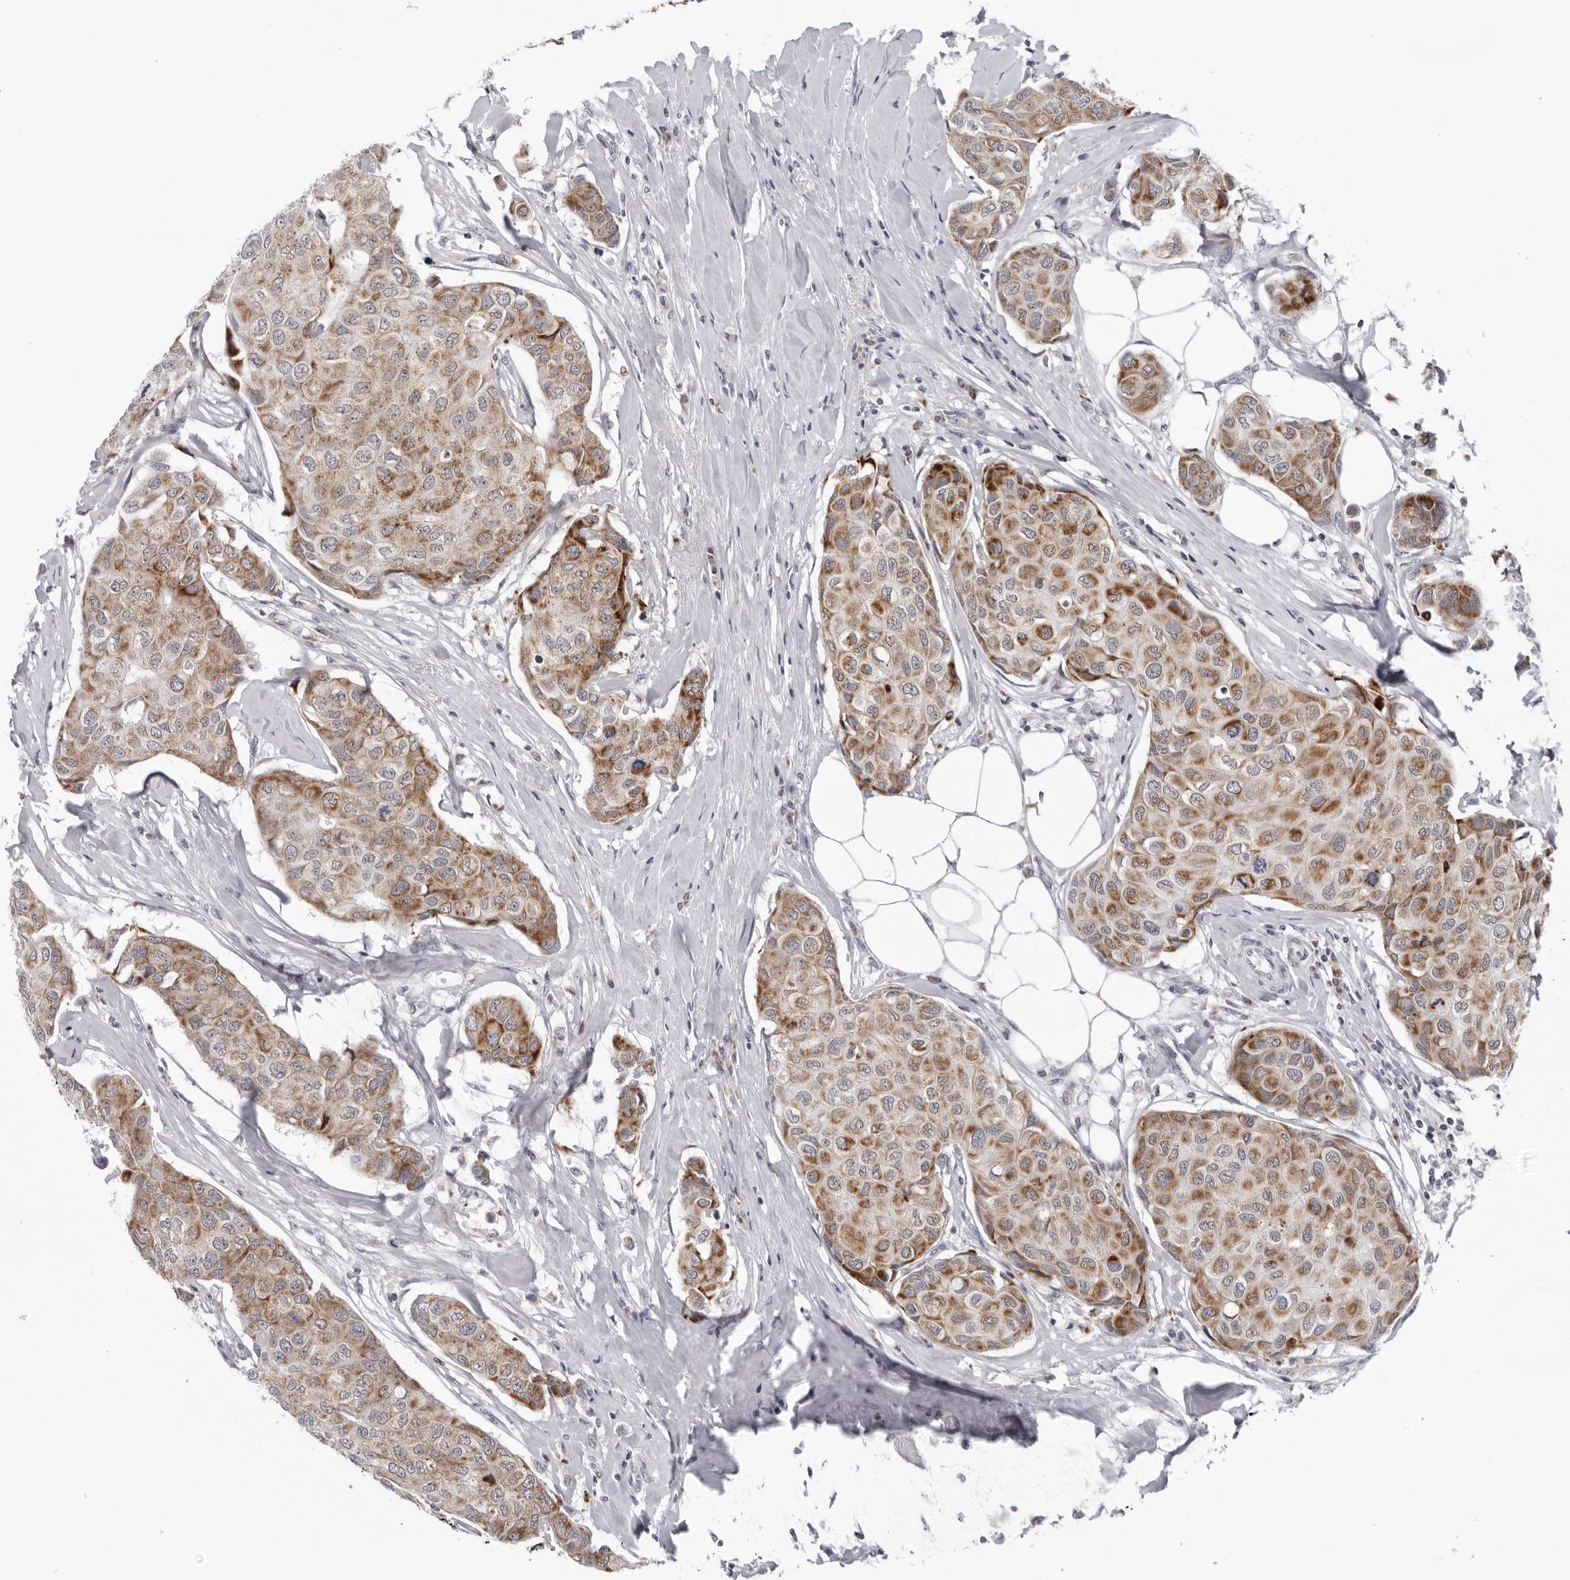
{"staining": {"intensity": "moderate", "quantity": ">75%", "location": "cytoplasmic/membranous"}, "tissue": "breast cancer", "cell_type": "Tumor cells", "image_type": "cancer", "snomed": [{"axis": "morphology", "description": "Duct carcinoma"}, {"axis": "topography", "description": "Breast"}], "caption": "Breast intraductal carcinoma stained with a protein marker exhibits moderate staining in tumor cells.", "gene": "CPT2", "patient": {"sex": "female", "age": 80}}